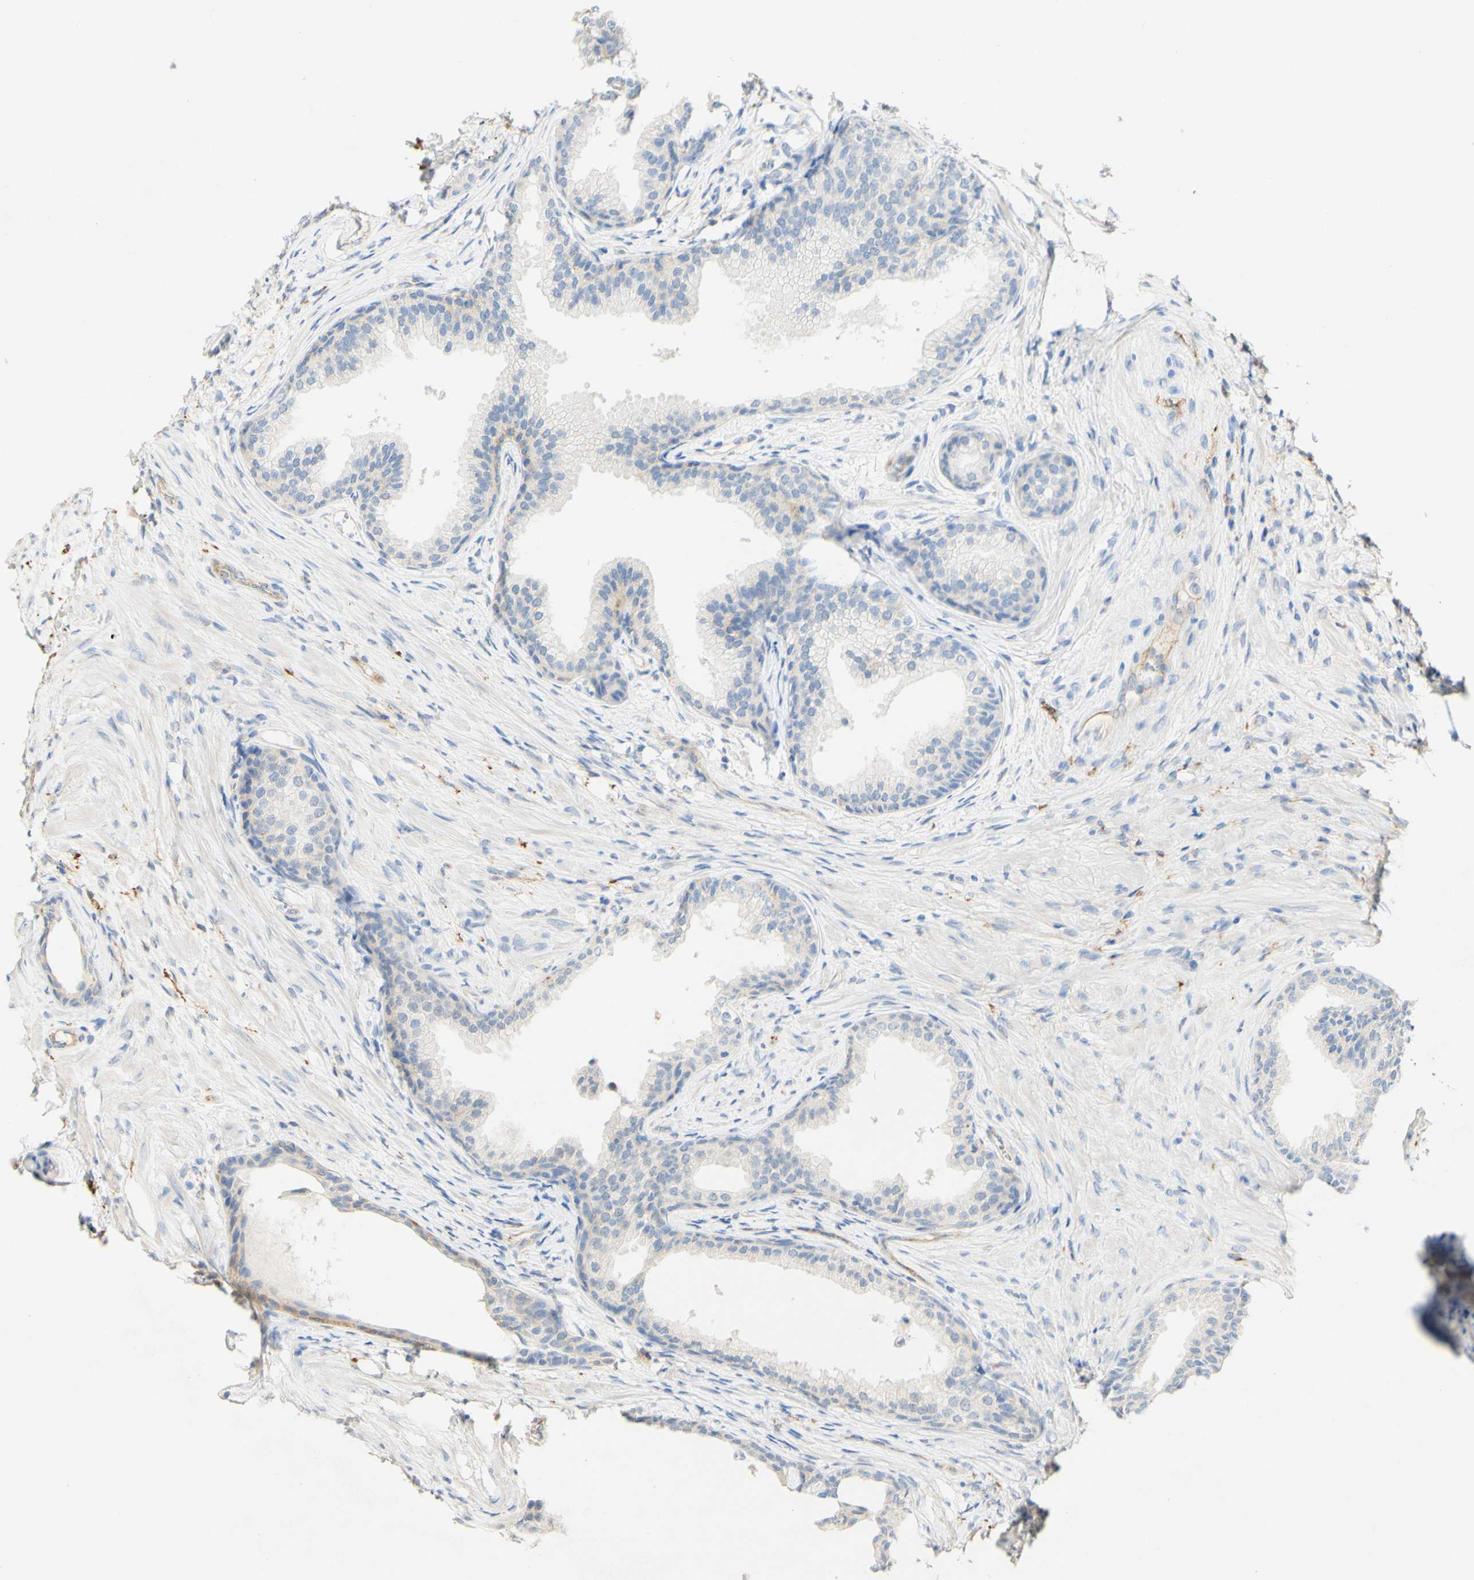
{"staining": {"intensity": "negative", "quantity": "none", "location": "none"}, "tissue": "prostate", "cell_type": "Glandular cells", "image_type": "normal", "snomed": [{"axis": "morphology", "description": "Normal tissue, NOS"}, {"axis": "topography", "description": "Prostate"}], "caption": "A high-resolution micrograph shows immunohistochemistry staining of benign prostate, which shows no significant staining in glandular cells.", "gene": "FCGRT", "patient": {"sex": "male", "age": 76}}